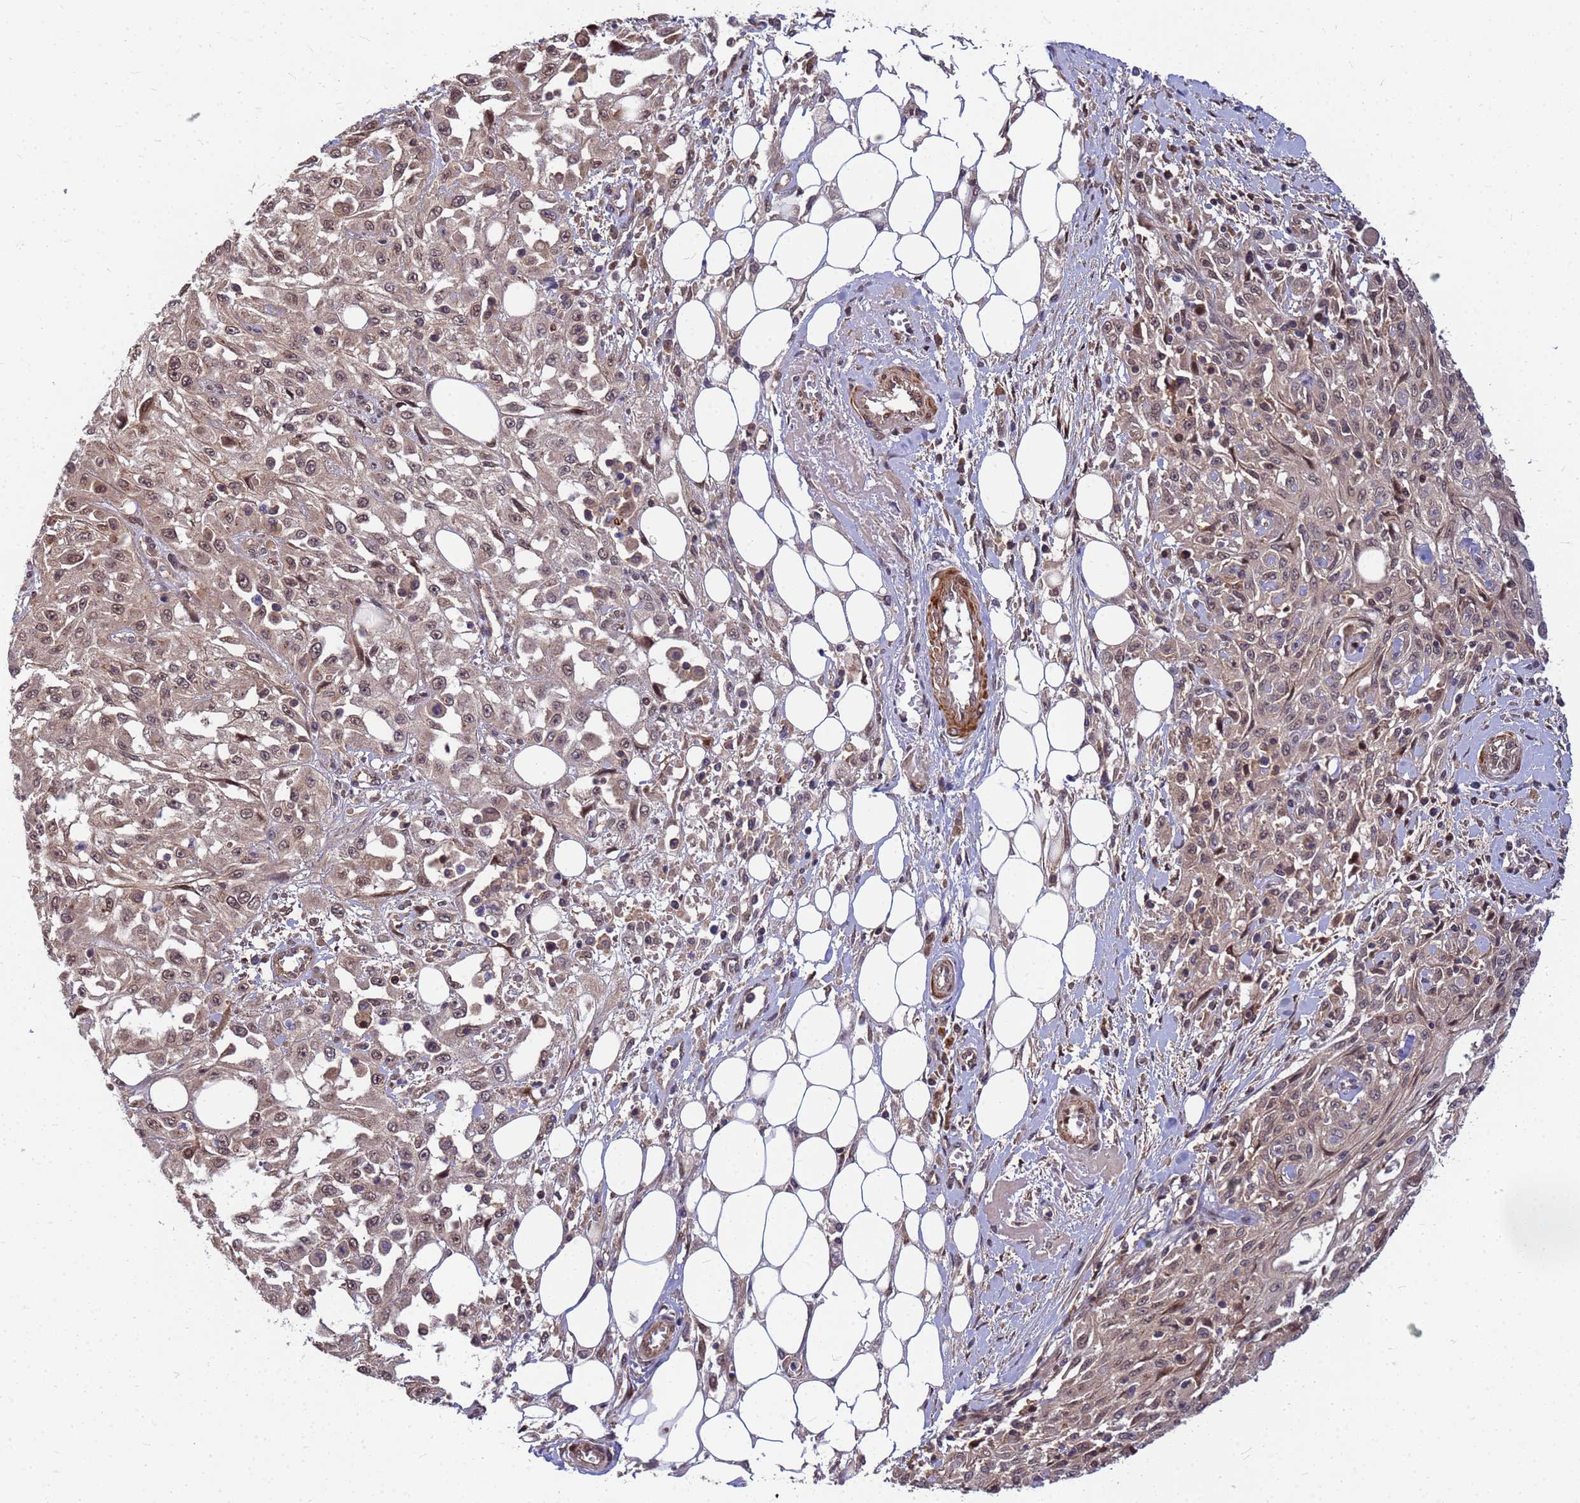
{"staining": {"intensity": "weak", "quantity": "25%-75%", "location": "cytoplasmic/membranous,nuclear"}, "tissue": "skin cancer", "cell_type": "Tumor cells", "image_type": "cancer", "snomed": [{"axis": "morphology", "description": "Squamous cell carcinoma, NOS"}, {"axis": "morphology", "description": "Squamous cell carcinoma, metastatic, NOS"}, {"axis": "topography", "description": "Skin"}, {"axis": "topography", "description": "Lymph node"}], "caption": "DAB (3,3'-diaminobenzidine) immunohistochemical staining of skin squamous cell carcinoma demonstrates weak cytoplasmic/membranous and nuclear protein staining in approximately 25%-75% of tumor cells.", "gene": "DUS4L", "patient": {"sex": "male", "age": 75}}